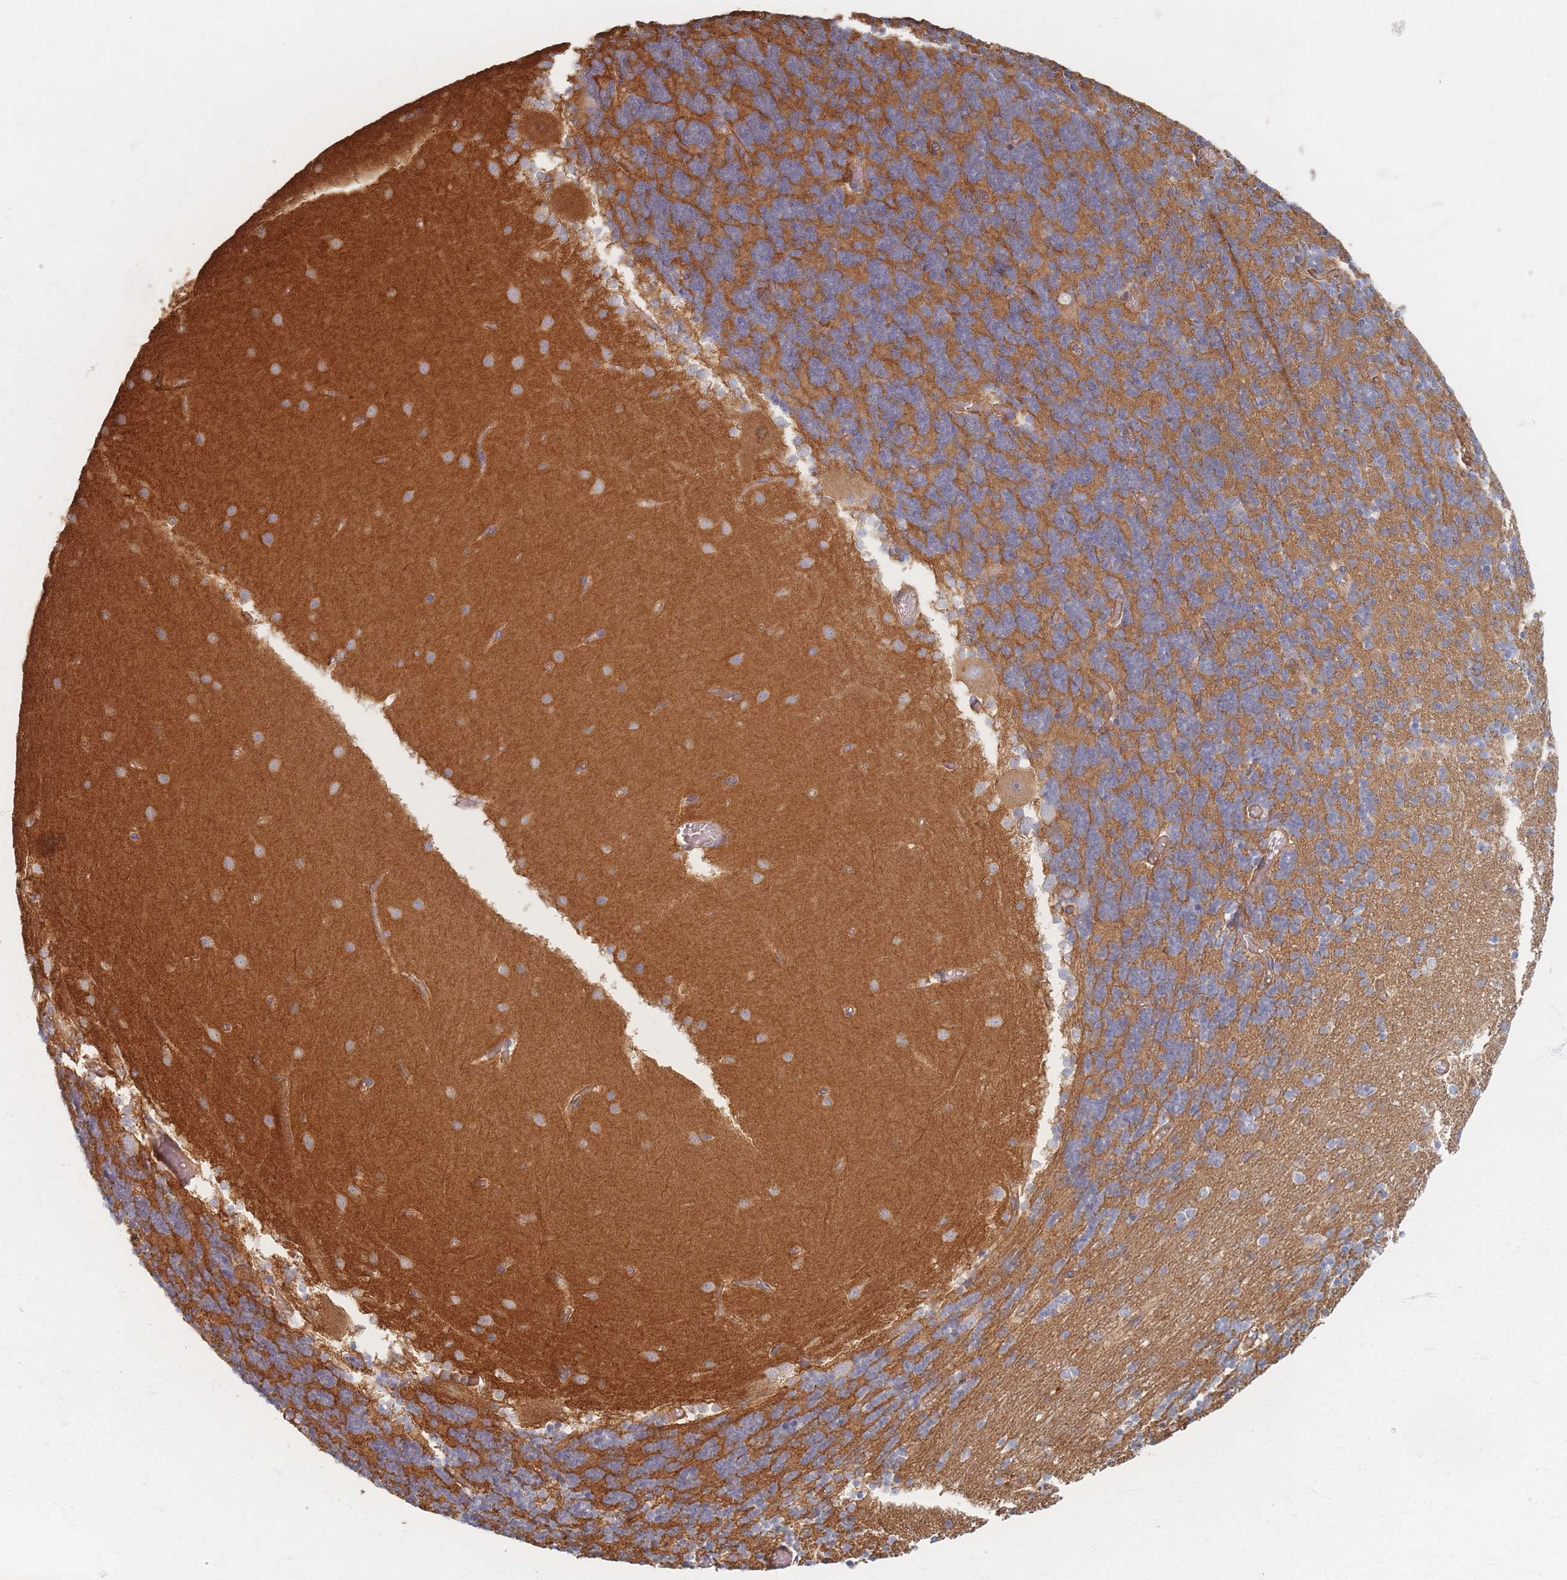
{"staining": {"intensity": "moderate", "quantity": ">75%", "location": "cytoplasmic/membranous"}, "tissue": "cerebellum", "cell_type": "Cells in granular layer", "image_type": "normal", "snomed": [{"axis": "morphology", "description": "Normal tissue, NOS"}, {"axis": "topography", "description": "Cerebellum"}], "caption": "Protein staining of unremarkable cerebellum demonstrates moderate cytoplasmic/membranous staining in approximately >75% of cells in granular layer. Using DAB (3,3'-diaminobenzidine) (brown) and hematoxylin (blue) stains, captured at high magnification using brightfield microscopy.", "gene": "GNB1", "patient": {"sex": "female", "age": 28}}